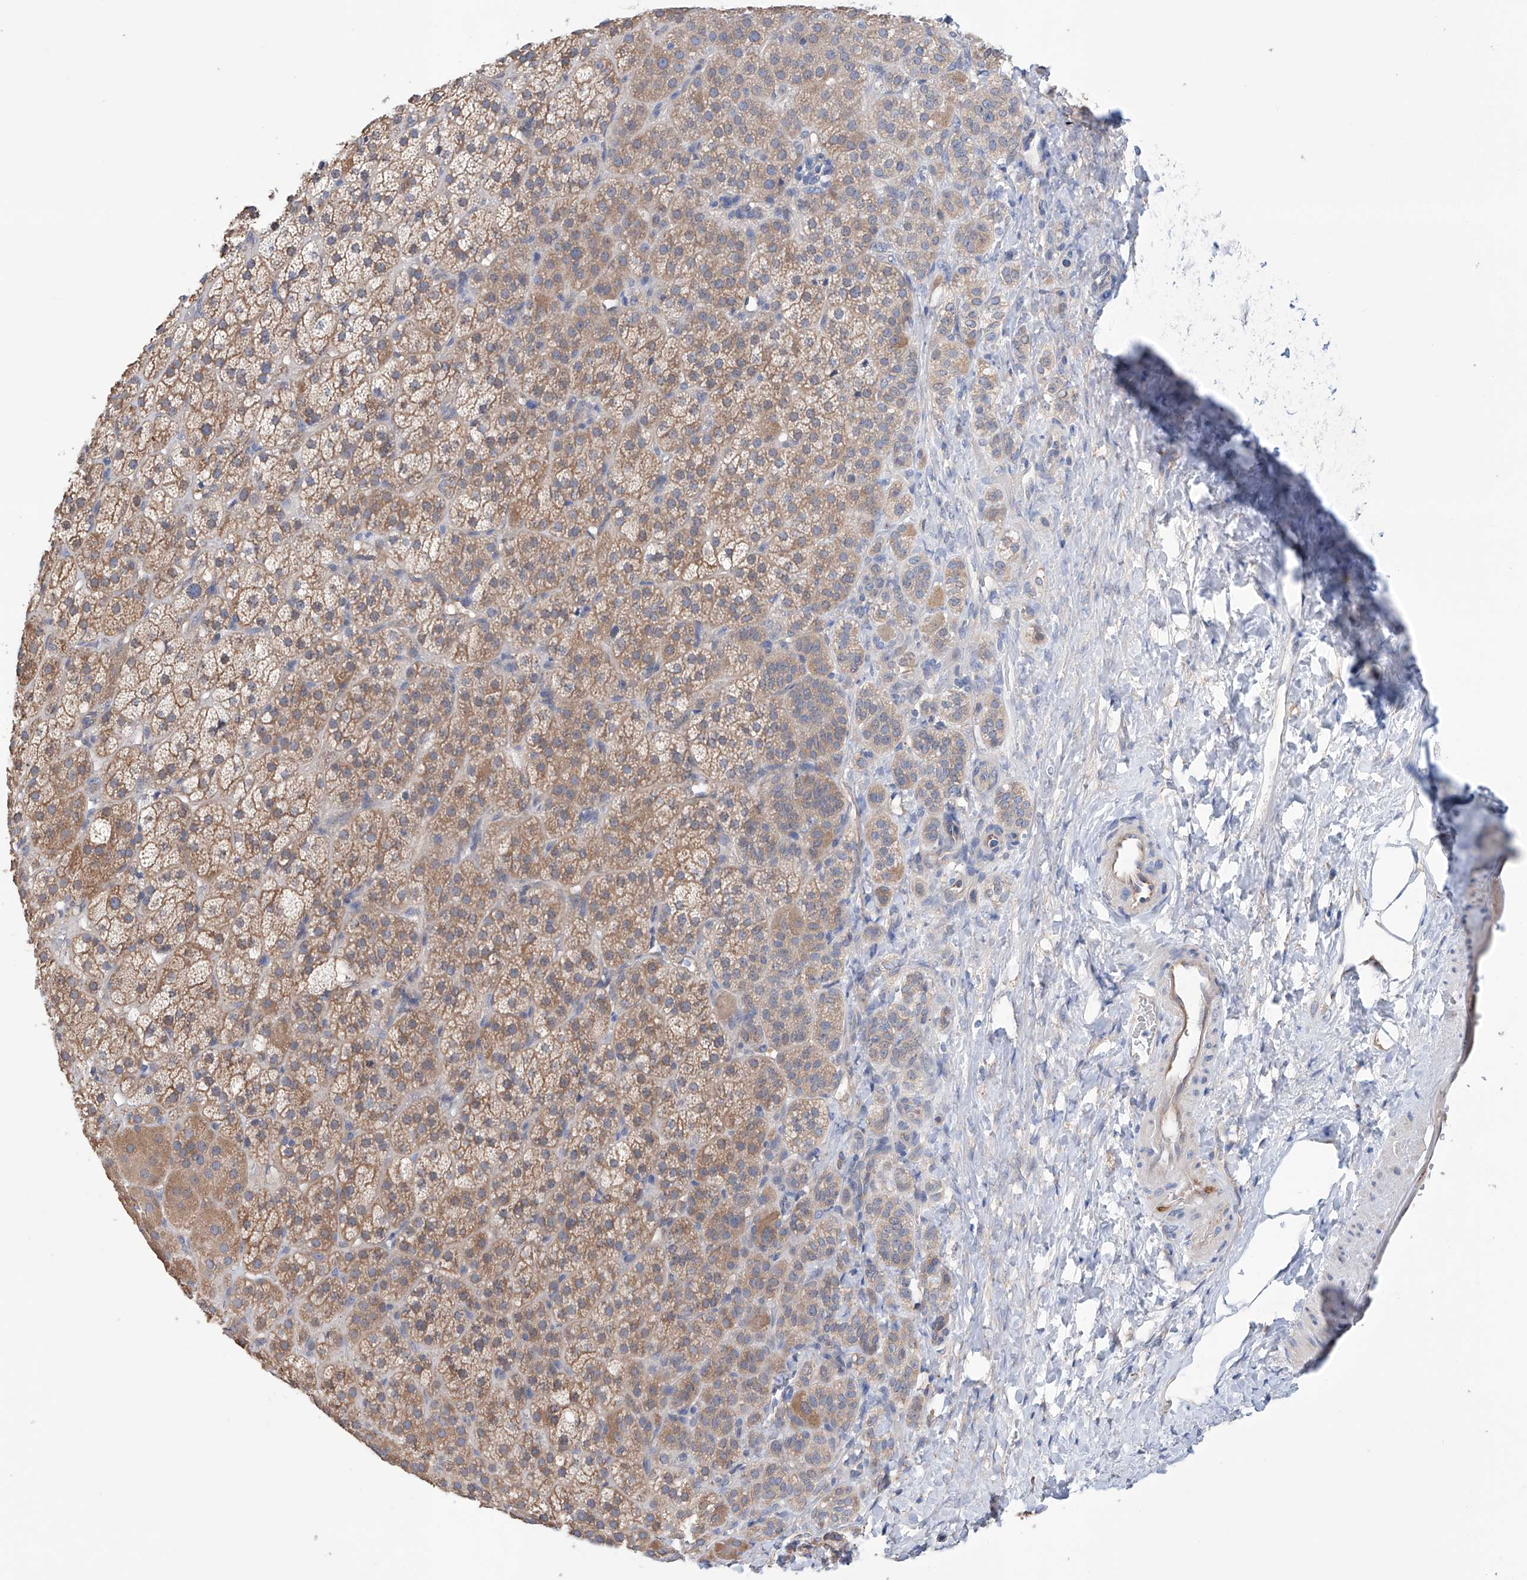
{"staining": {"intensity": "moderate", "quantity": "25%-75%", "location": "cytoplasmic/membranous"}, "tissue": "adrenal gland", "cell_type": "Glandular cells", "image_type": "normal", "snomed": [{"axis": "morphology", "description": "Normal tissue, NOS"}, {"axis": "topography", "description": "Adrenal gland"}], "caption": "Brown immunohistochemical staining in unremarkable adrenal gland displays moderate cytoplasmic/membranous staining in about 25%-75% of glandular cells.", "gene": "AFG1L", "patient": {"sex": "female", "age": 57}}